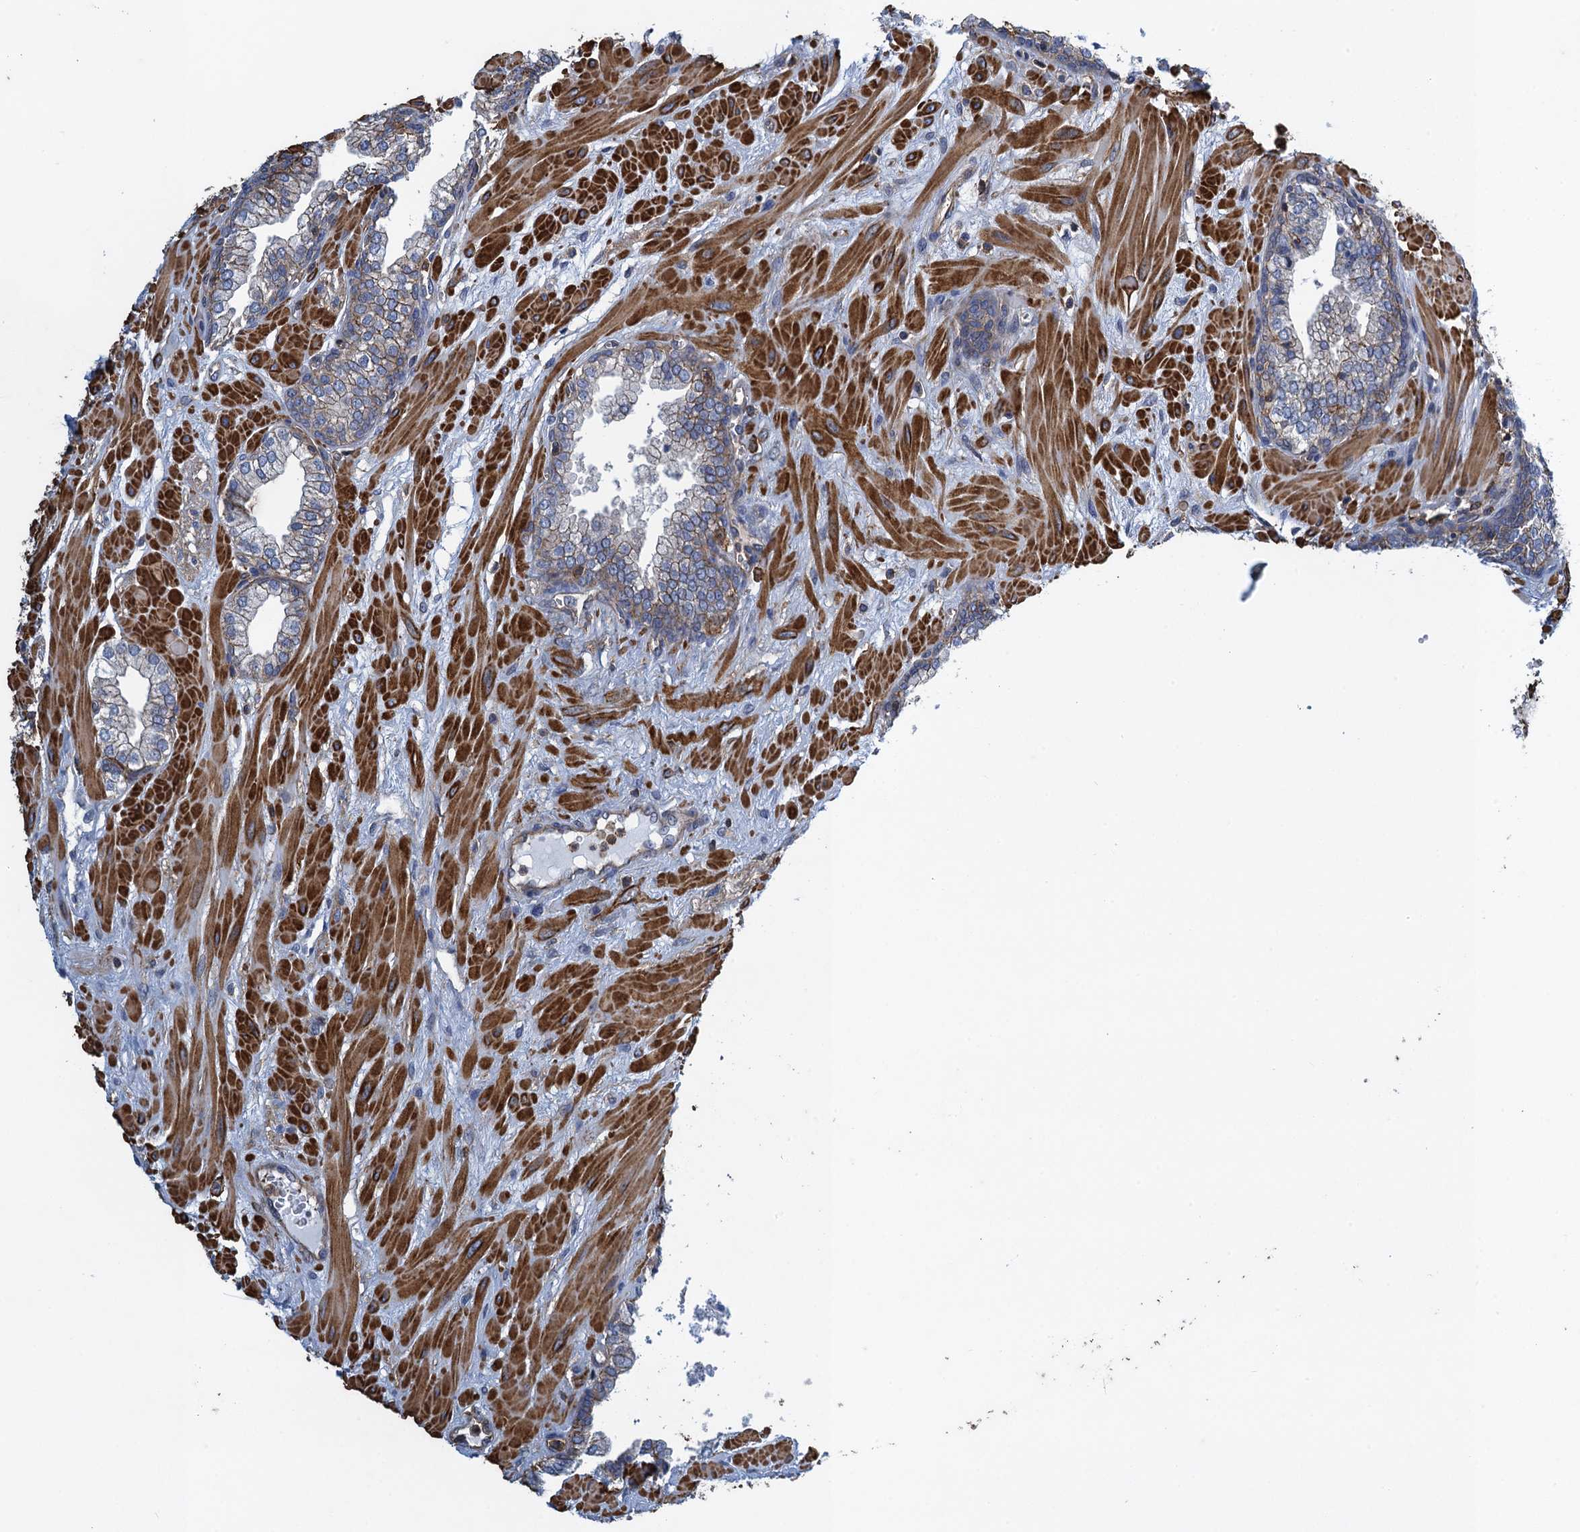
{"staining": {"intensity": "moderate", "quantity": "25%-75%", "location": "cytoplasmic/membranous"}, "tissue": "prostate", "cell_type": "Glandular cells", "image_type": "normal", "snomed": [{"axis": "morphology", "description": "Normal tissue, NOS"}, {"axis": "topography", "description": "Prostate"}], "caption": "Immunohistochemistry (IHC) (DAB (3,3'-diaminobenzidine)) staining of unremarkable prostate reveals moderate cytoplasmic/membranous protein positivity in about 25%-75% of glandular cells. (brown staining indicates protein expression, while blue staining denotes nuclei).", "gene": "PROSER2", "patient": {"sex": "male", "age": 60}}